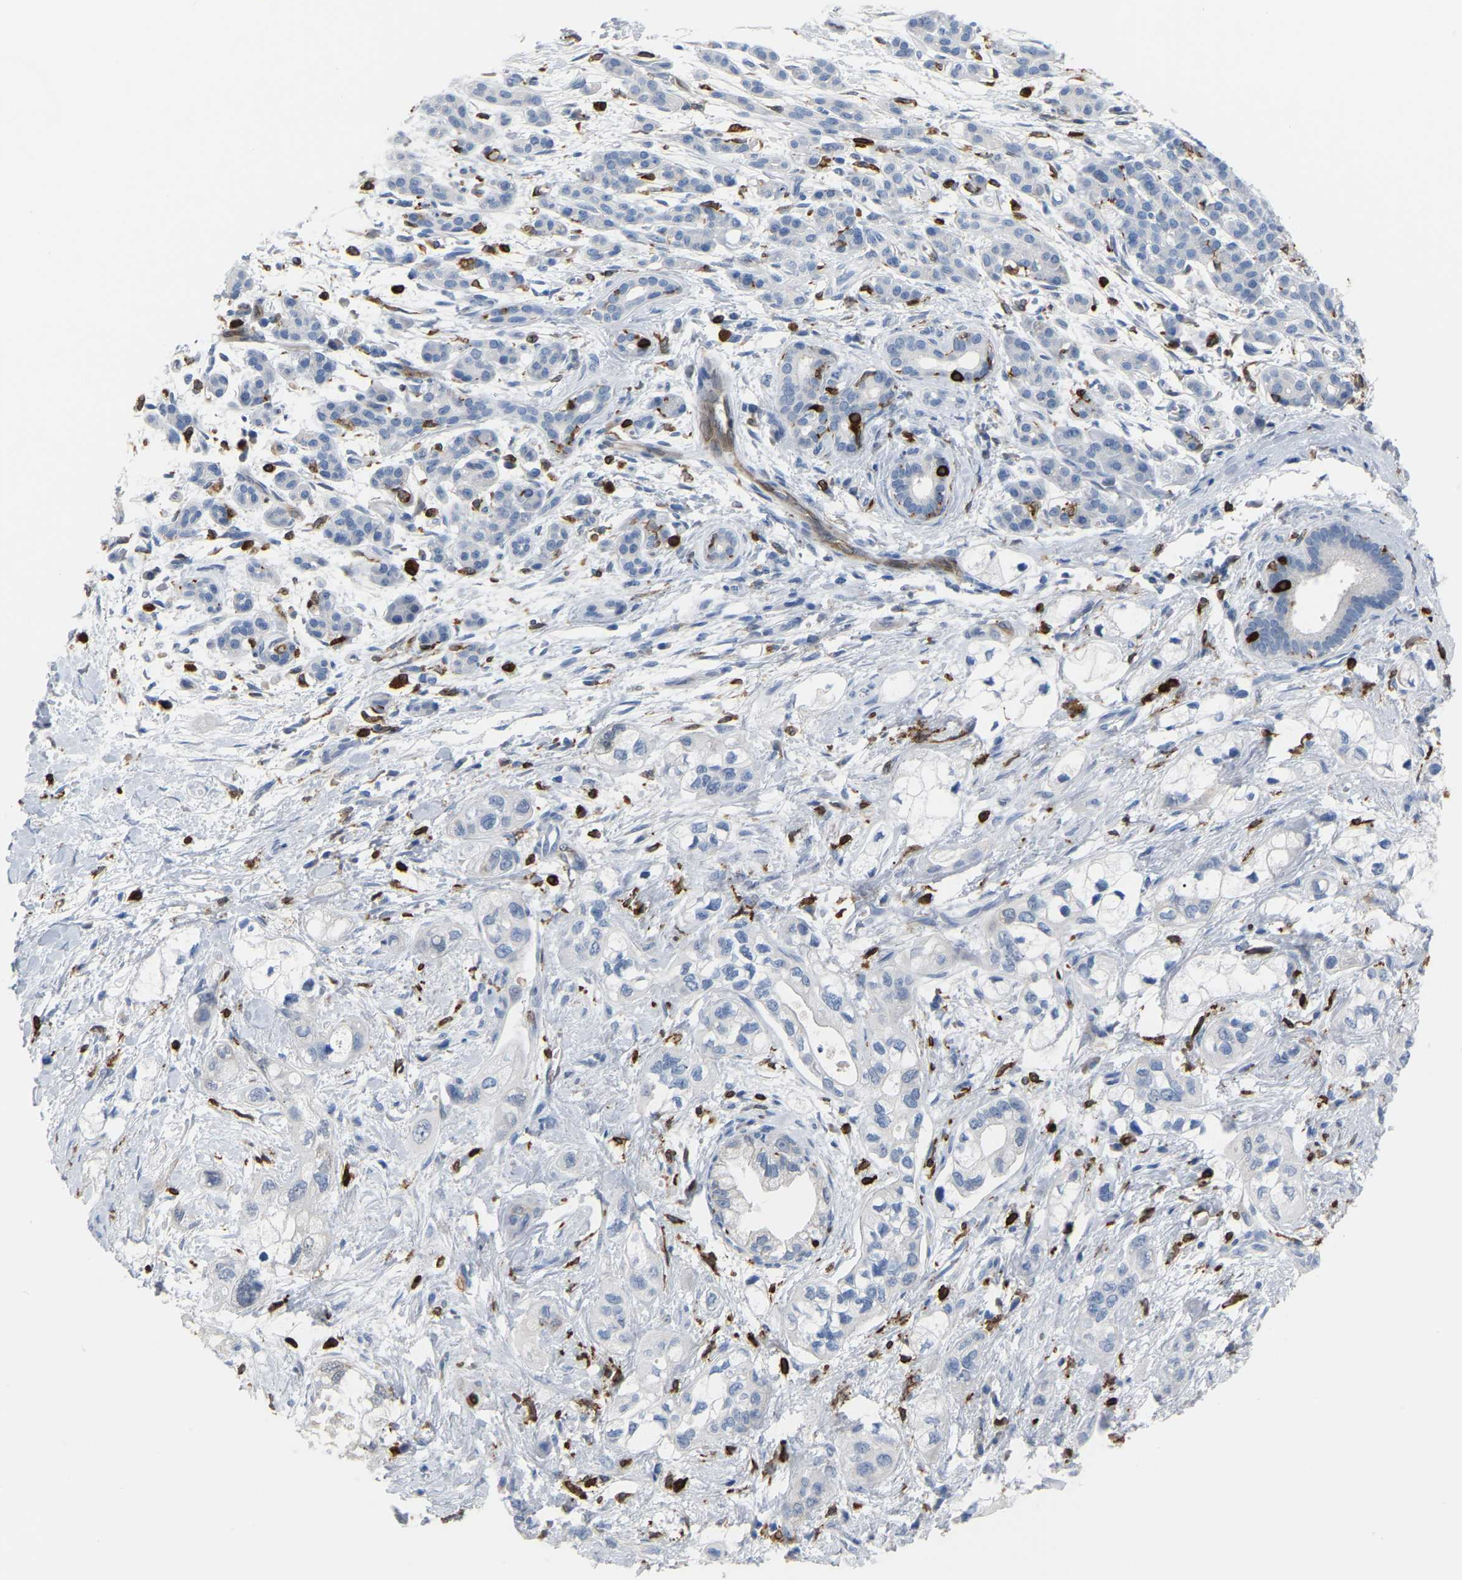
{"staining": {"intensity": "negative", "quantity": "none", "location": "none"}, "tissue": "pancreatic cancer", "cell_type": "Tumor cells", "image_type": "cancer", "snomed": [{"axis": "morphology", "description": "Adenocarcinoma, NOS"}, {"axis": "topography", "description": "Pancreas"}], "caption": "Immunohistochemistry (IHC) of pancreatic adenocarcinoma shows no positivity in tumor cells.", "gene": "PTGS1", "patient": {"sex": "male", "age": 74}}